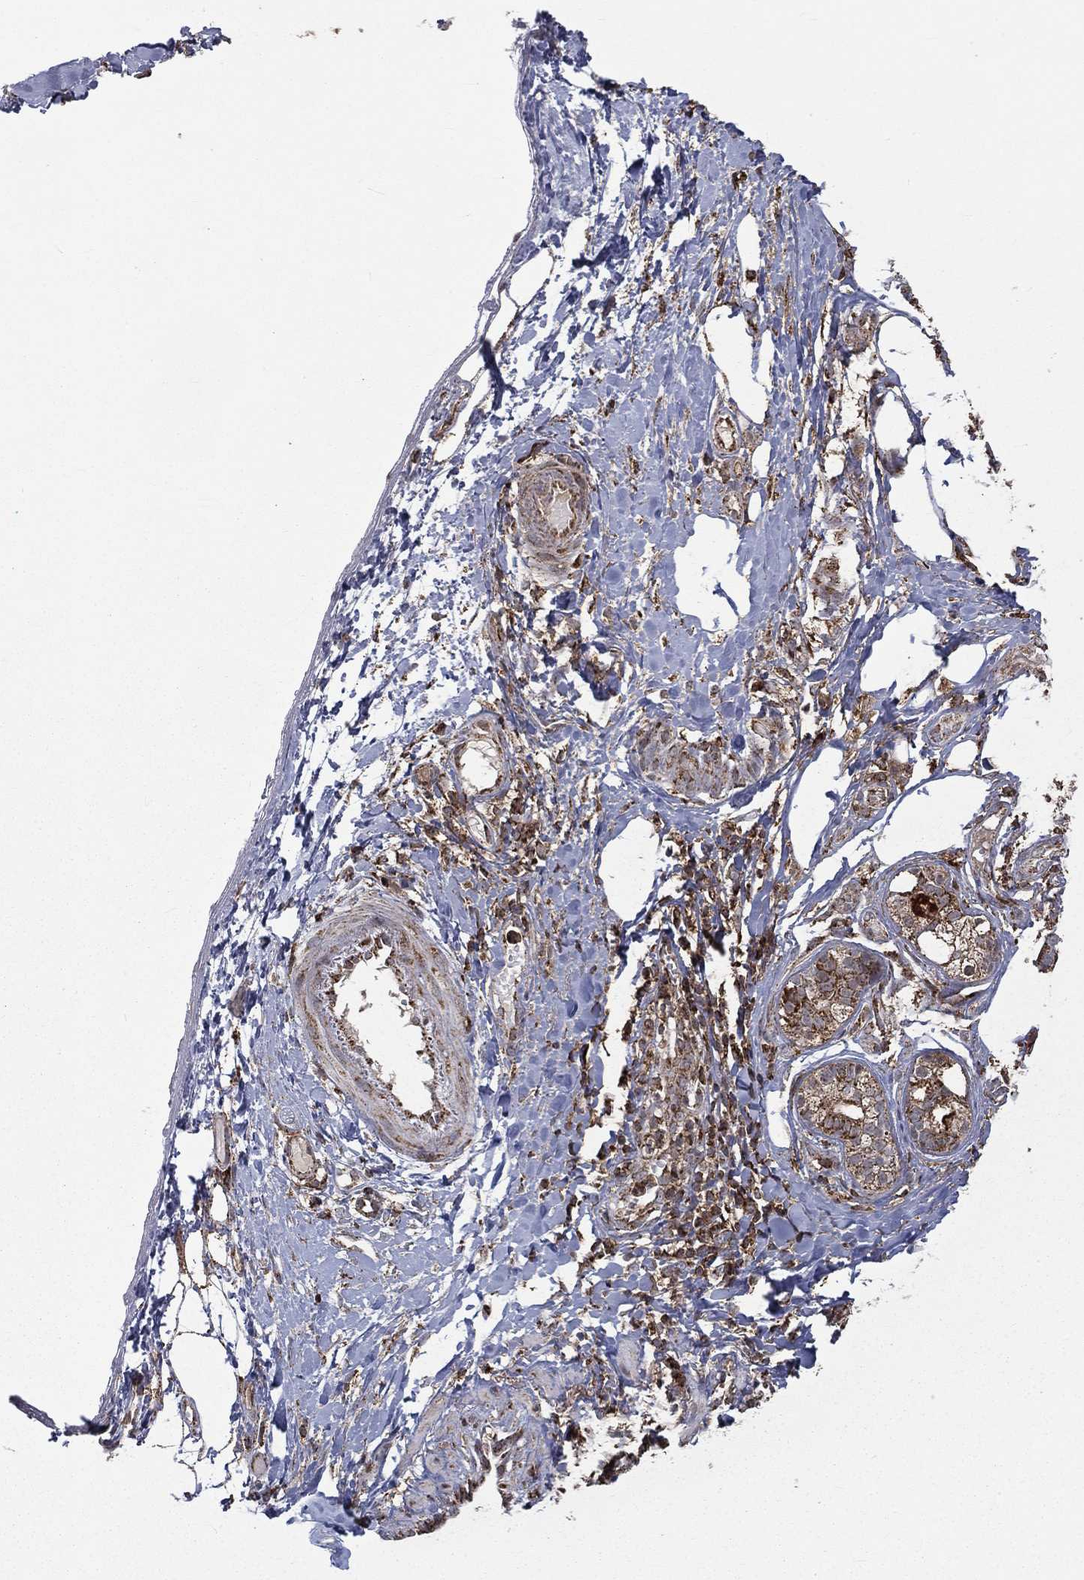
{"staining": {"intensity": "strong", "quantity": "25%-75%", "location": "cytoplasmic/membranous"}, "tissue": "skin cancer", "cell_type": "Tumor cells", "image_type": "cancer", "snomed": [{"axis": "morphology", "description": "Squamous cell carcinoma, NOS"}, {"axis": "topography", "description": "Skin"}, {"axis": "topography", "description": "Subcutis"}], "caption": "Immunohistochemical staining of human skin squamous cell carcinoma displays strong cytoplasmic/membranous protein expression in approximately 25%-75% of tumor cells.", "gene": "RIN3", "patient": {"sex": "male", "age": 73}}